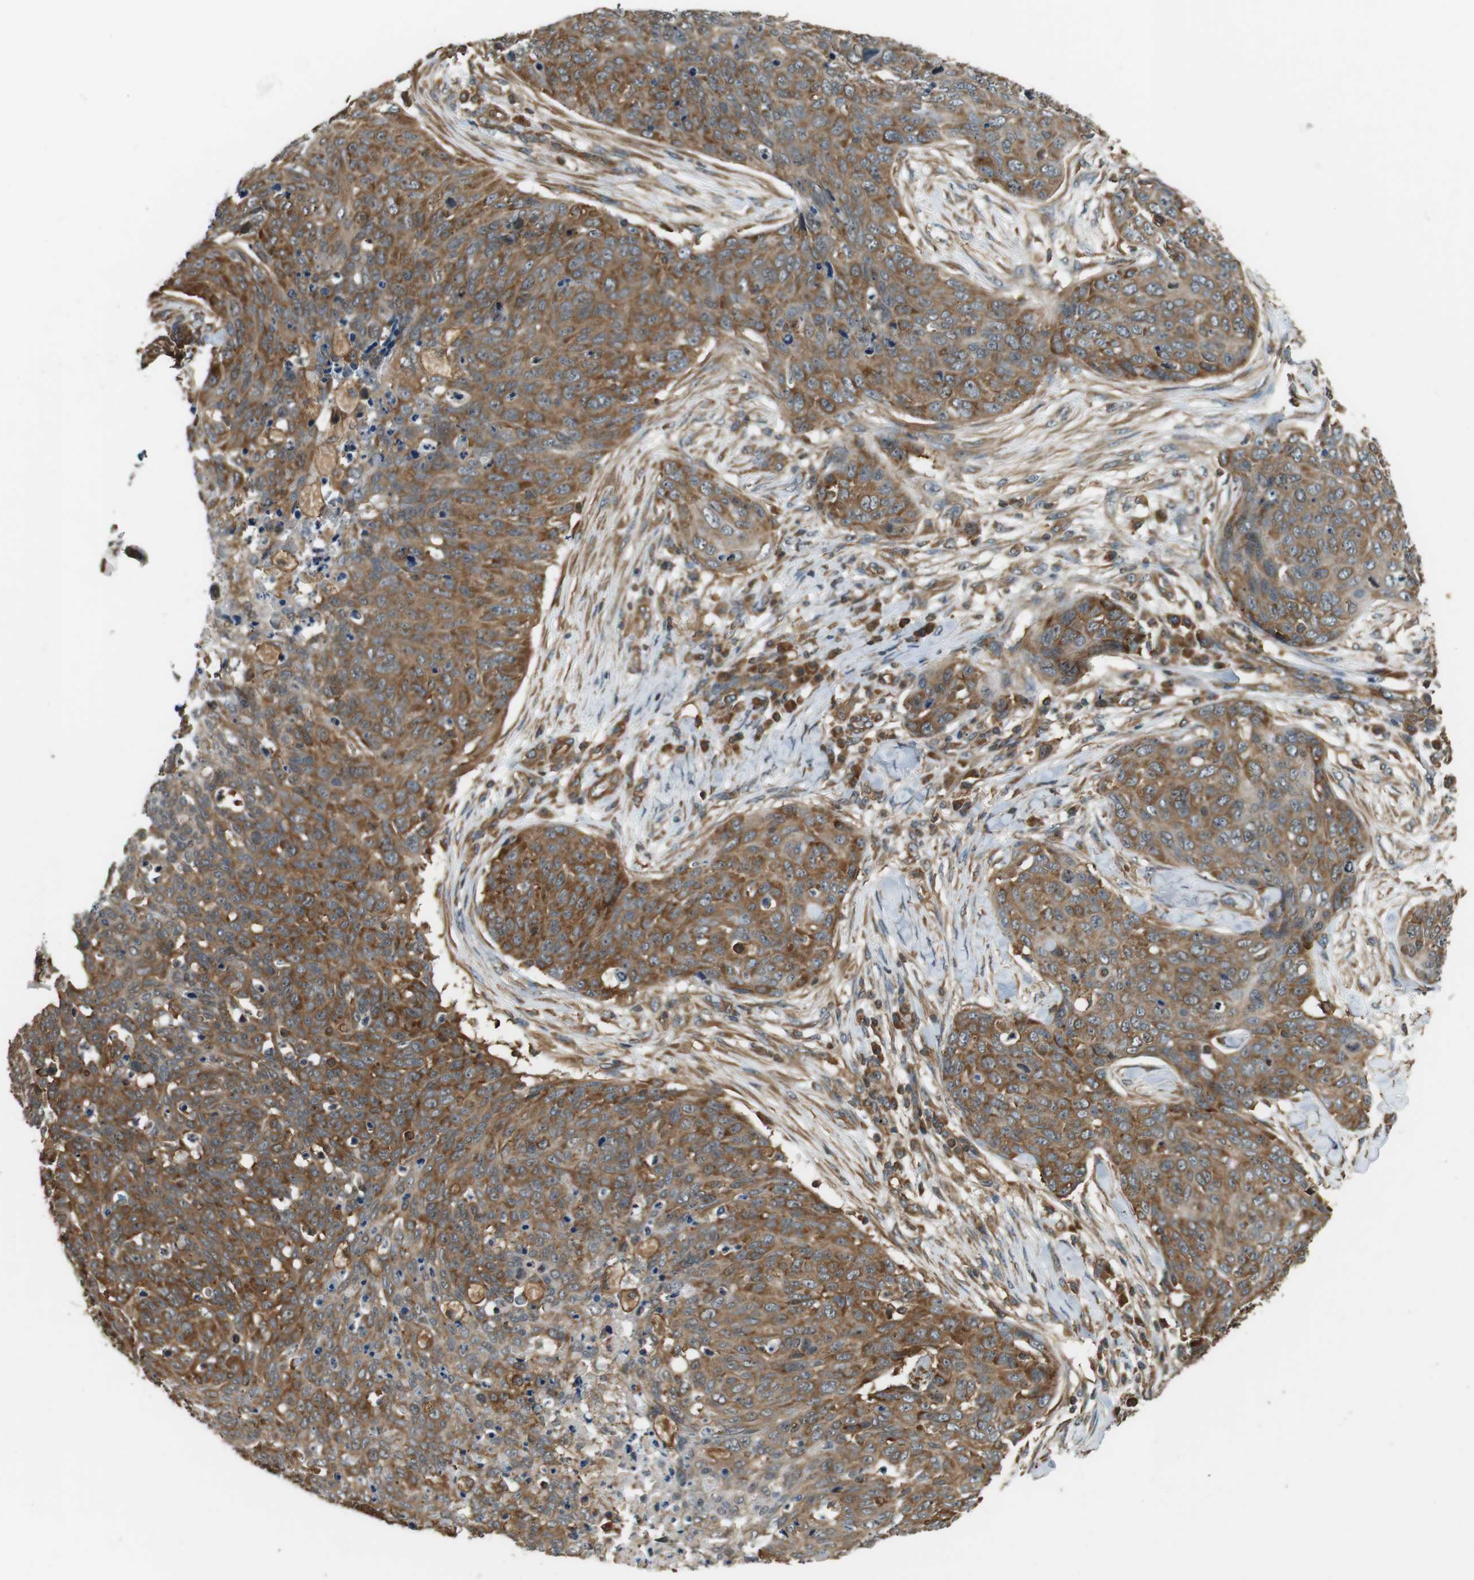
{"staining": {"intensity": "moderate", "quantity": "25%-75%", "location": "cytoplasmic/membranous"}, "tissue": "skin cancer", "cell_type": "Tumor cells", "image_type": "cancer", "snomed": [{"axis": "morphology", "description": "Squamous cell carcinoma in situ, NOS"}, {"axis": "morphology", "description": "Squamous cell carcinoma, NOS"}, {"axis": "topography", "description": "Skin"}], "caption": "An image showing moderate cytoplasmic/membranous expression in approximately 25%-75% of tumor cells in squamous cell carcinoma in situ (skin), as visualized by brown immunohistochemical staining.", "gene": "PA2G4", "patient": {"sex": "male", "age": 93}}